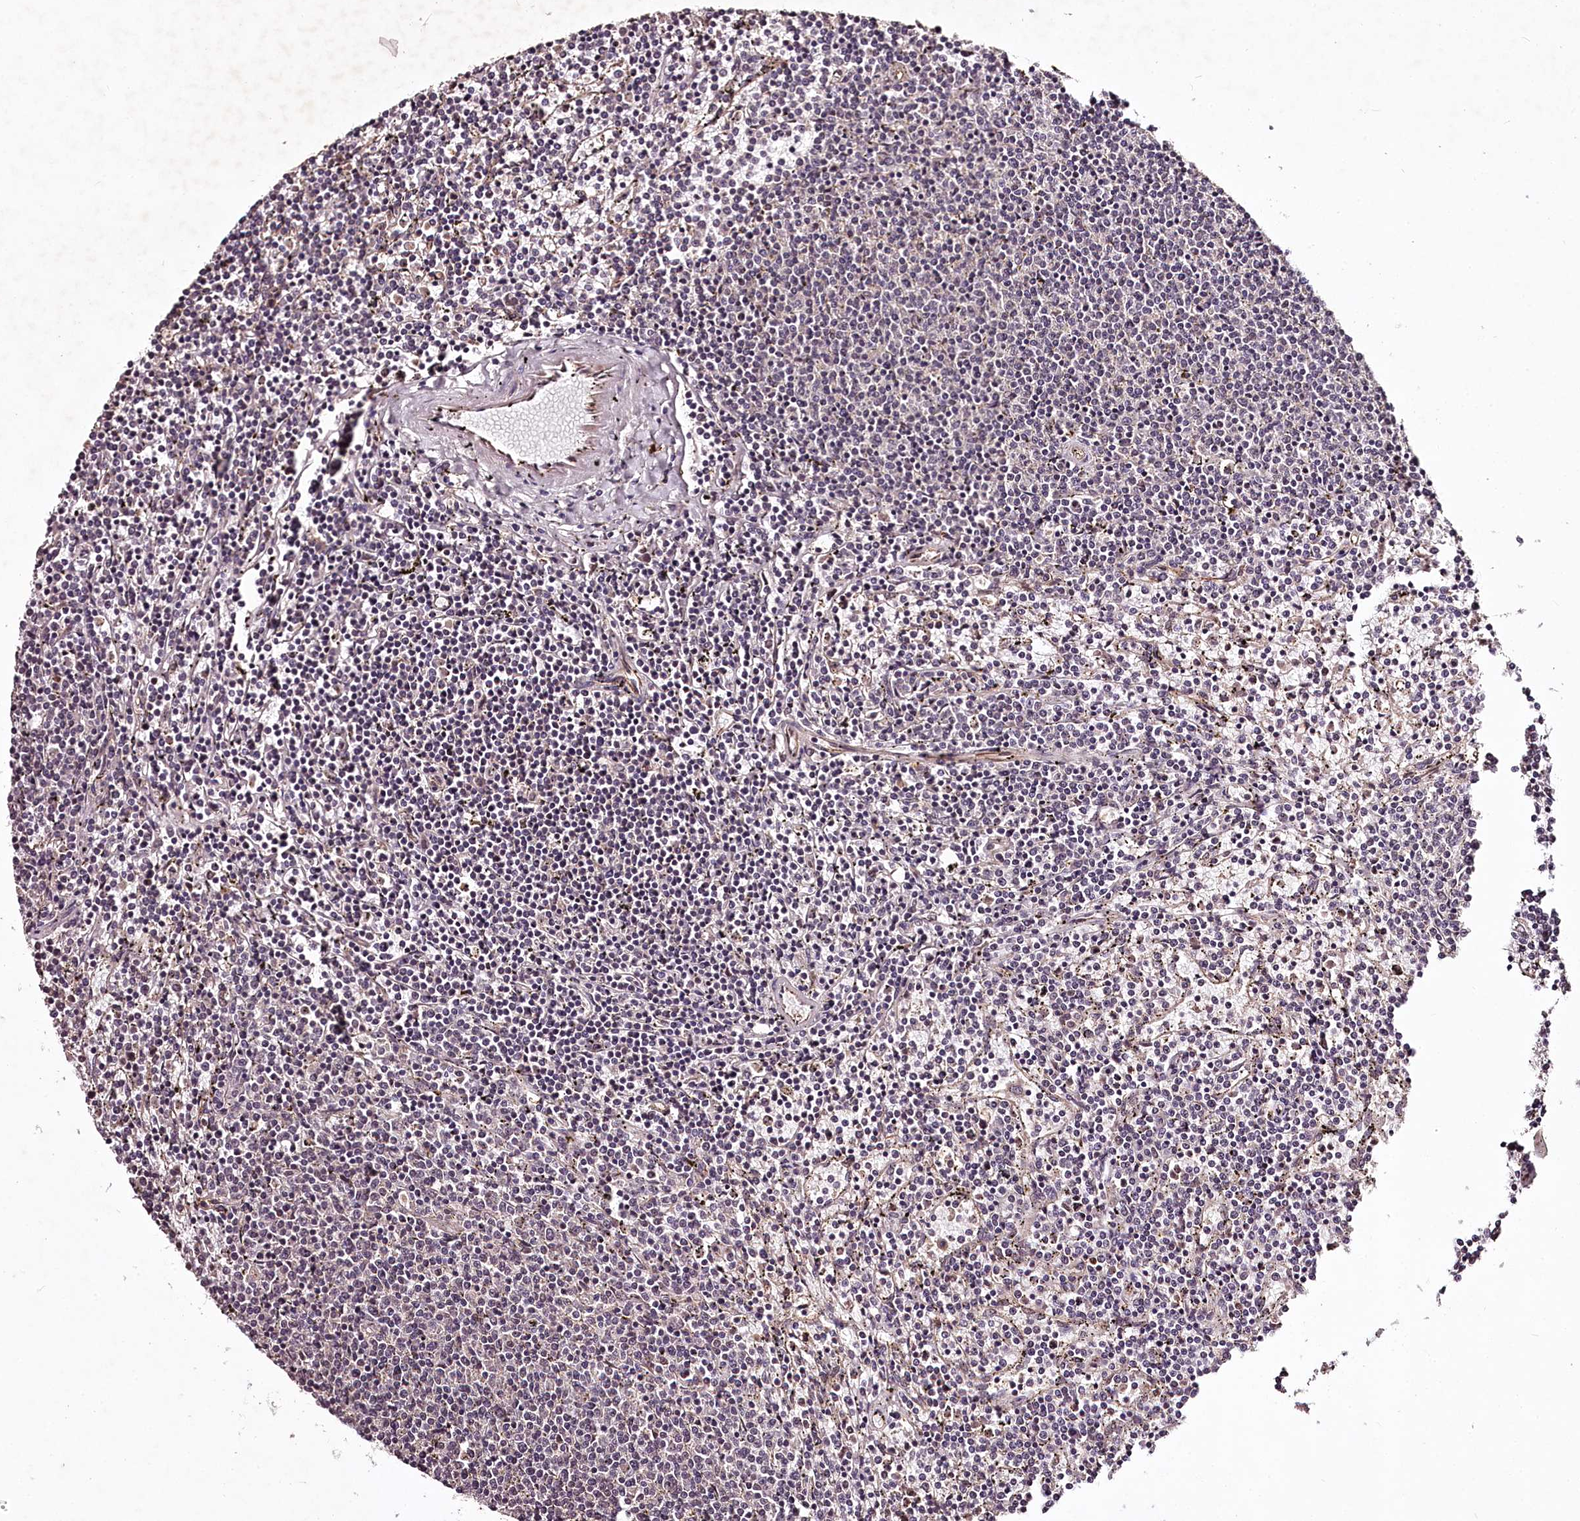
{"staining": {"intensity": "negative", "quantity": "none", "location": "none"}, "tissue": "lymphoma", "cell_type": "Tumor cells", "image_type": "cancer", "snomed": [{"axis": "morphology", "description": "Malignant lymphoma, non-Hodgkin's type, Low grade"}, {"axis": "topography", "description": "Spleen"}], "caption": "Lymphoma stained for a protein using IHC reveals no expression tumor cells.", "gene": "MAML3", "patient": {"sex": "female", "age": 50}}